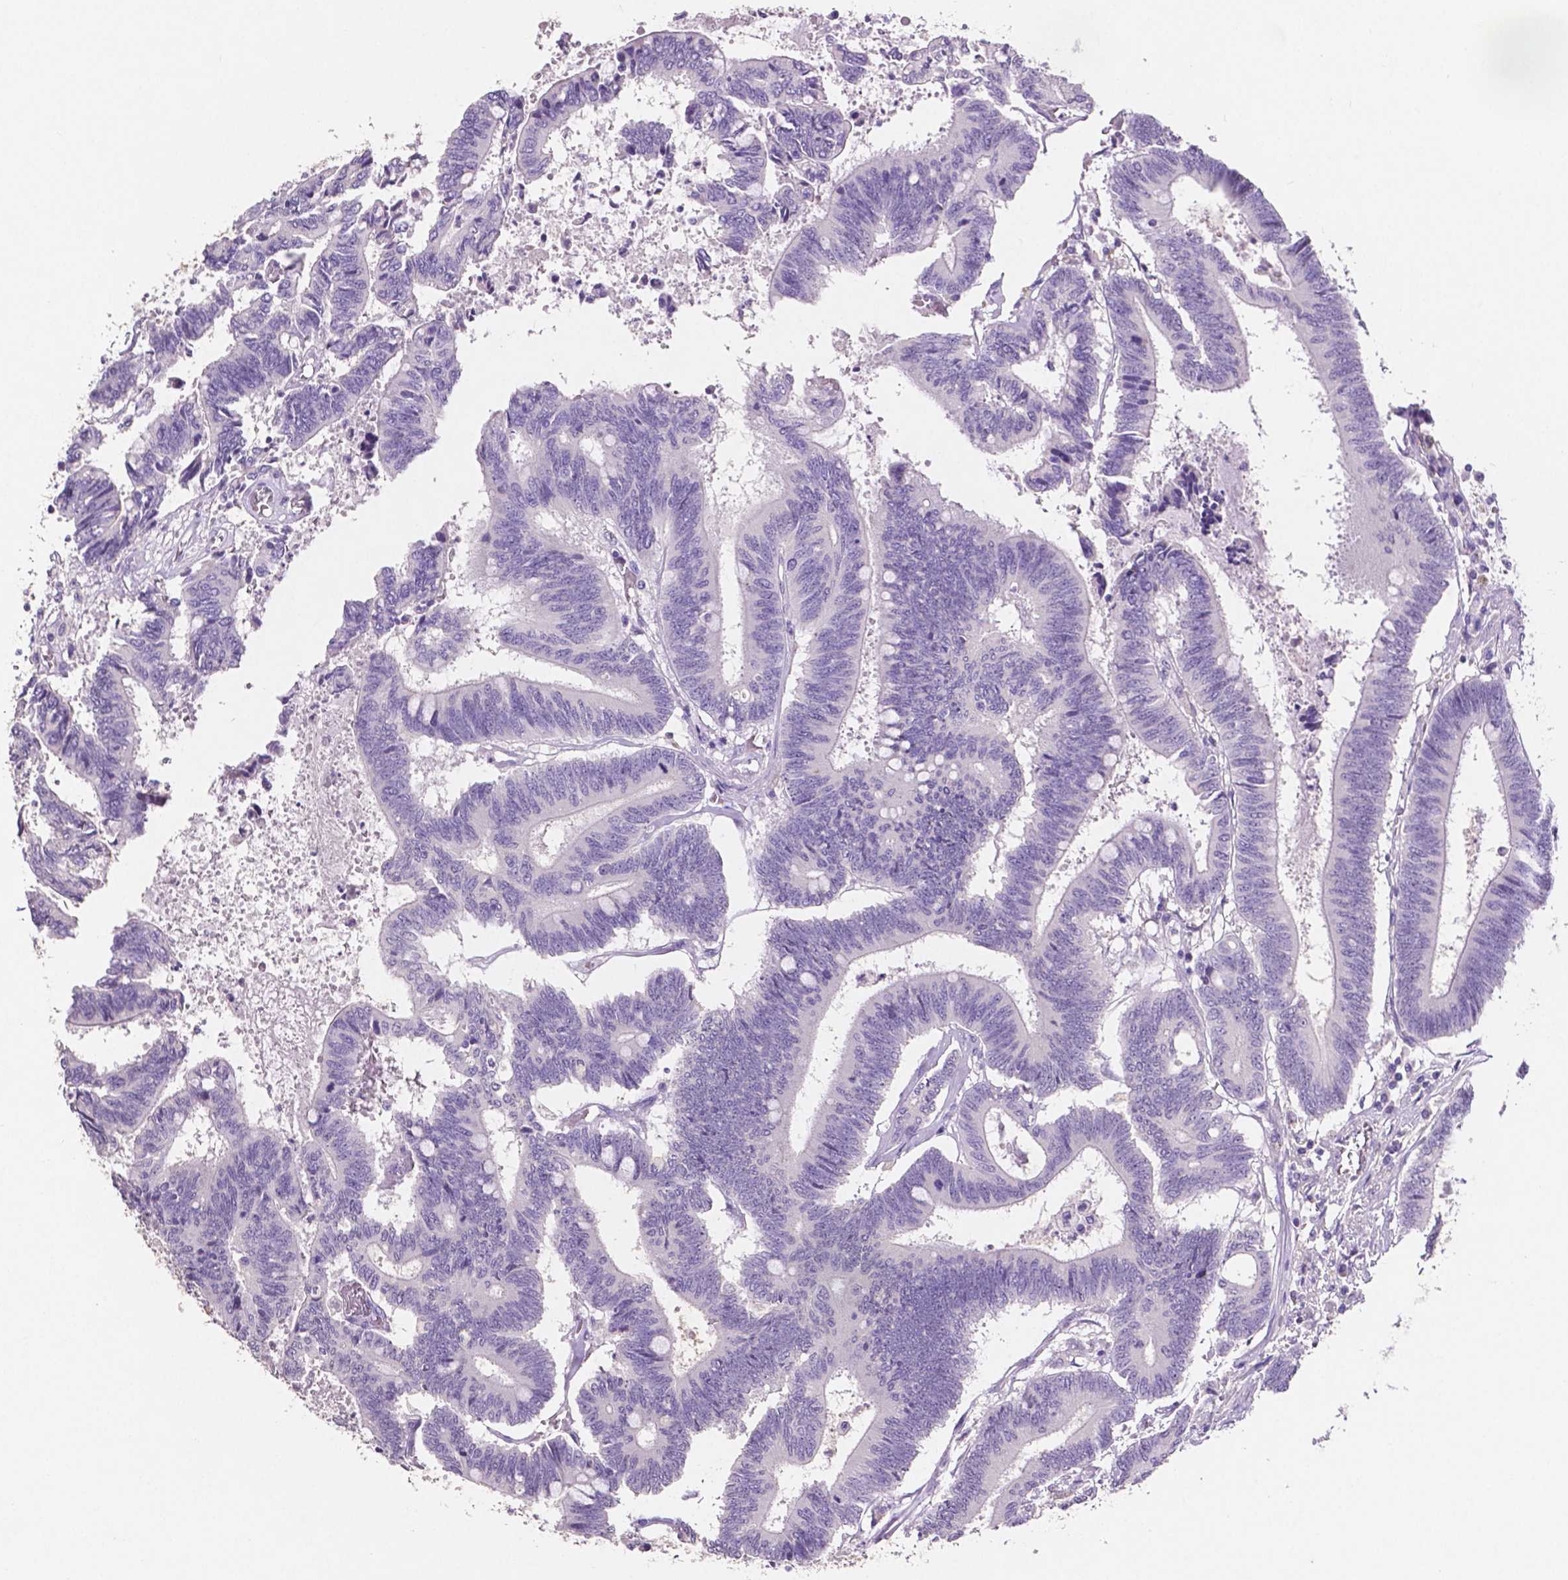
{"staining": {"intensity": "negative", "quantity": "none", "location": "none"}, "tissue": "colorectal cancer", "cell_type": "Tumor cells", "image_type": "cancer", "snomed": [{"axis": "morphology", "description": "Adenocarcinoma, NOS"}, {"axis": "topography", "description": "Rectum"}], "caption": "Photomicrograph shows no significant protein expression in tumor cells of colorectal cancer (adenocarcinoma).", "gene": "SLC22A2", "patient": {"sex": "male", "age": 54}}